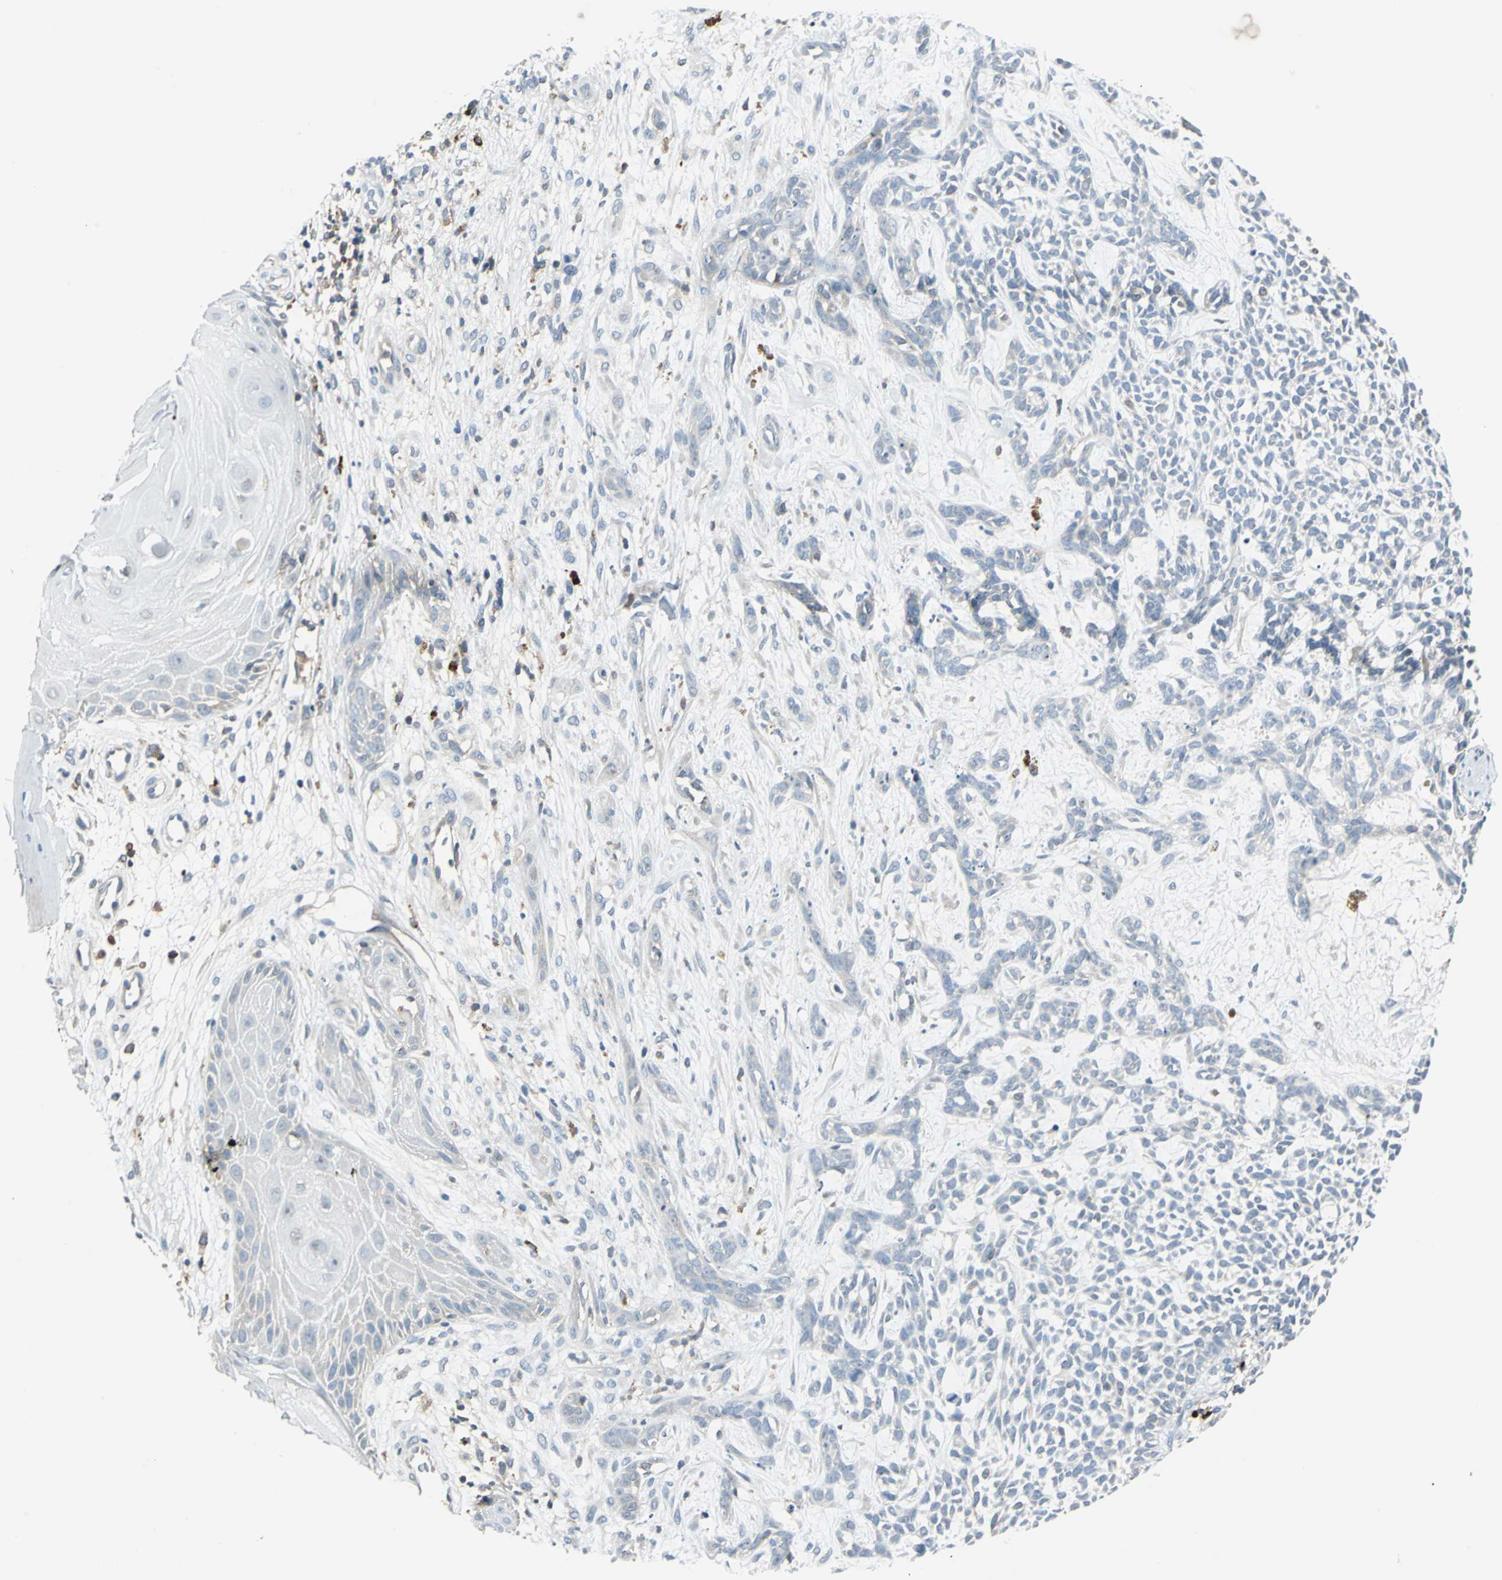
{"staining": {"intensity": "negative", "quantity": "none", "location": "none"}, "tissue": "skin cancer", "cell_type": "Tumor cells", "image_type": "cancer", "snomed": [{"axis": "morphology", "description": "Basal cell carcinoma"}, {"axis": "topography", "description": "Skin"}], "caption": "DAB (3,3'-diaminobenzidine) immunohistochemical staining of skin cancer (basal cell carcinoma) demonstrates no significant positivity in tumor cells.", "gene": "SLC19A2", "patient": {"sex": "female", "age": 84}}